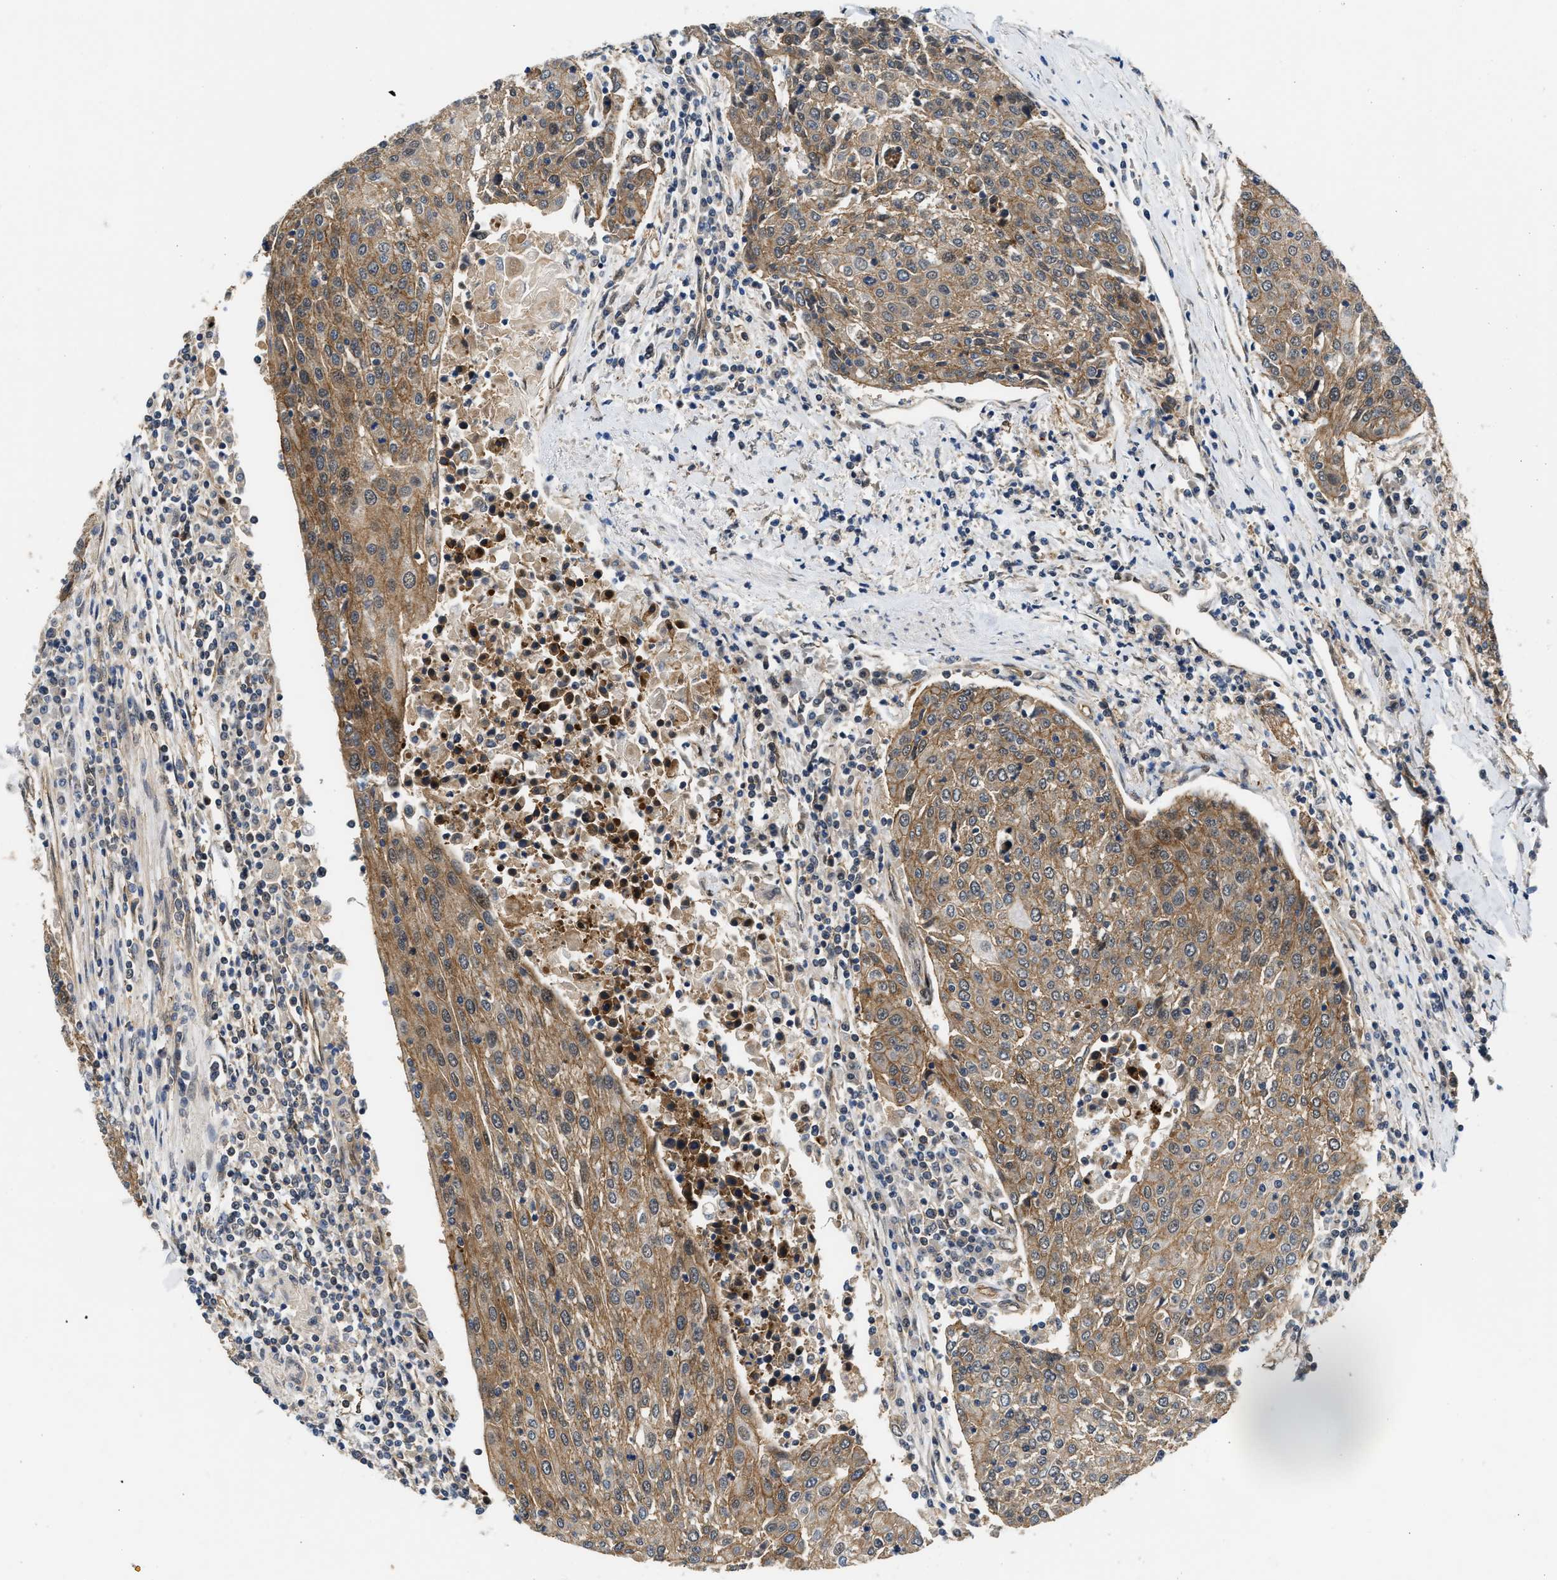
{"staining": {"intensity": "moderate", "quantity": ">75%", "location": "cytoplasmic/membranous"}, "tissue": "urothelial cancer", "cell_type": "Tumor cells", "image_type": "cancer", "snomed": [{"axis": "morphology", "description": "Urothelial carcinoma, High grade"}, {"axis": "topography", "description": "Urinary bladder"}], "caption": "Urothelial cancer stained for a protein (brown) exhibits moderate cytoplasmic/membranous positive staining in approximately >75% of tumor cells.", "gene": "COPS2", "patient": {"sex": "female", "age": 85}}